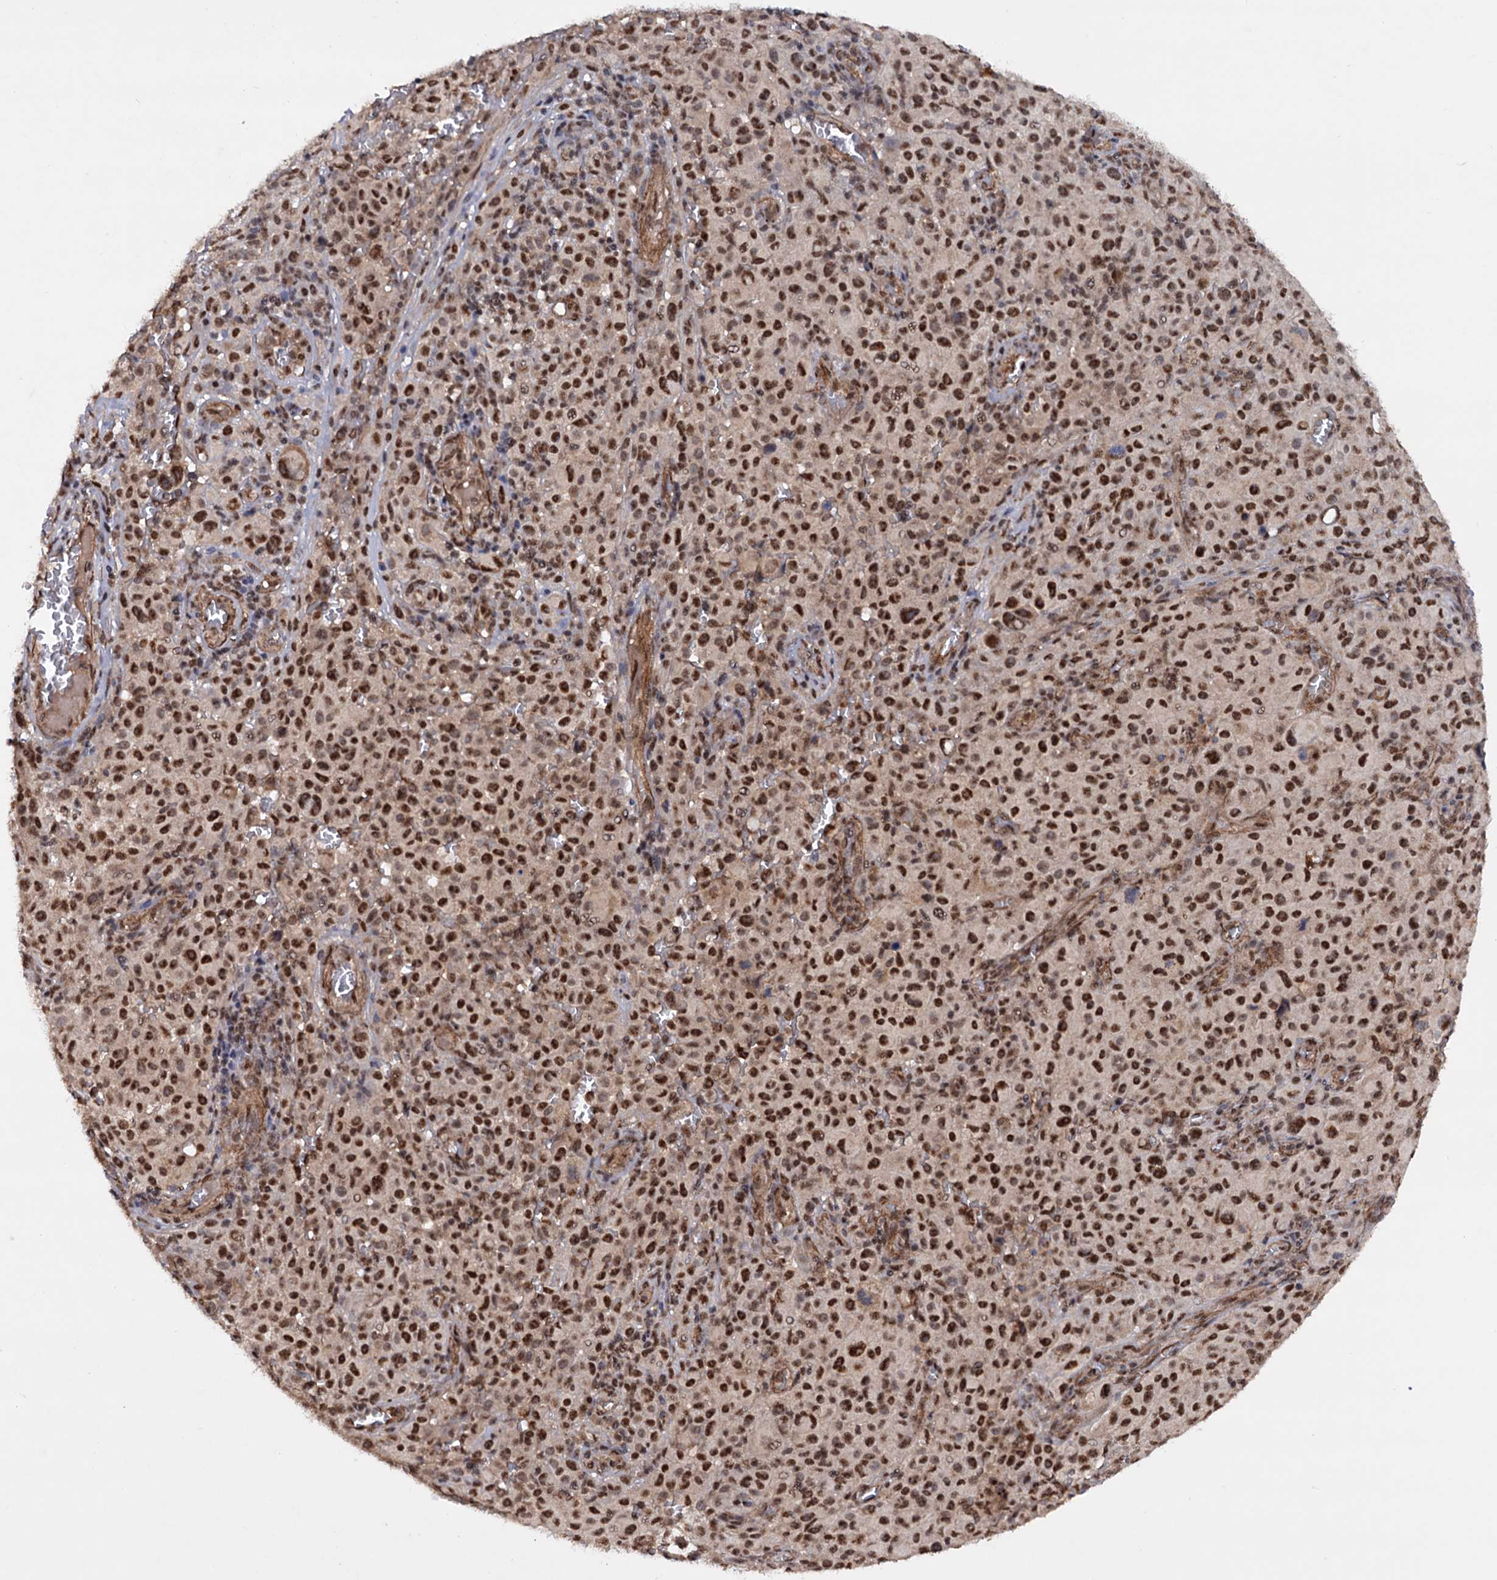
{"staining": {"intensity": "strong", "quantity": ">75%", "location": "nuclear"}, "tissue": "melanoma", "cell_type": "Tumor cells", "image_type": "cancer", "snomed": [{"axis": "morphology", "description": "Malignant melanoma, NOS"}, {"axis": "topography", "description": "Skin"}], "caption": "Immunohistochemistry (IHC) of human melanoma demonstrates high levels of strong nuclear positivity in approximately >75% of tumor cells.", "gene": "TBC1D12", "patient": {"sex": "female", "age": 82}}